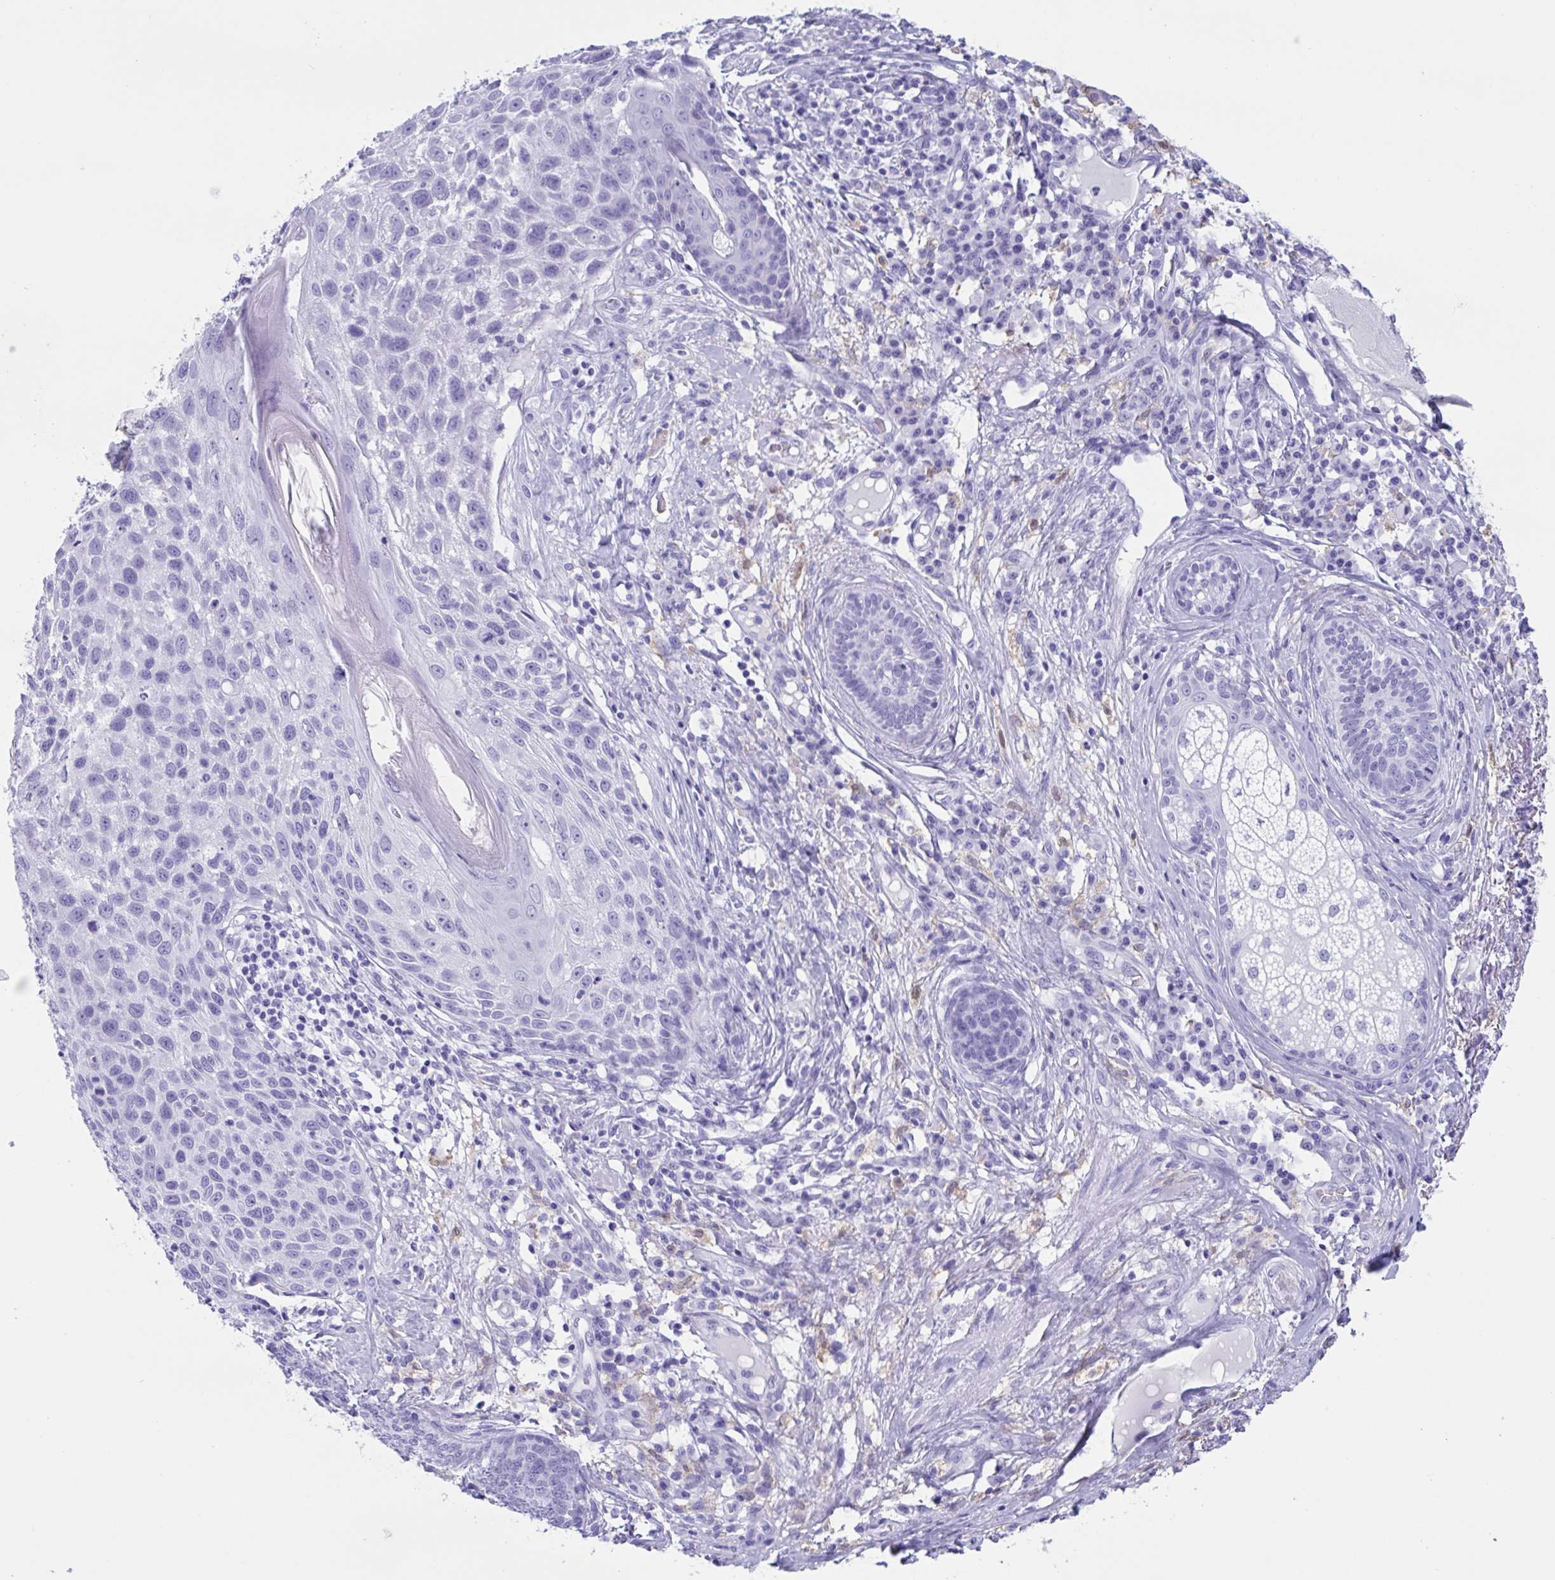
{"staining": {"intensity": "negative", "quantity": "none", "location": "none"}, "tissue": "skin cancer", "cell_type": "Tumor cells", "image_type": "cancer", "snomed": [{"axis": "morphology", "description": "Squamous cell carcinoma, NOS"}, {"axis": "topography", "description": "Skin"}], "caption": "Squamous cell carcinoma (skin) was stained to show a protein in brown. There is no significant expression in tumor cells.", "gene": "ZNF850", "patient": {"sex": "female", "age": 87}}